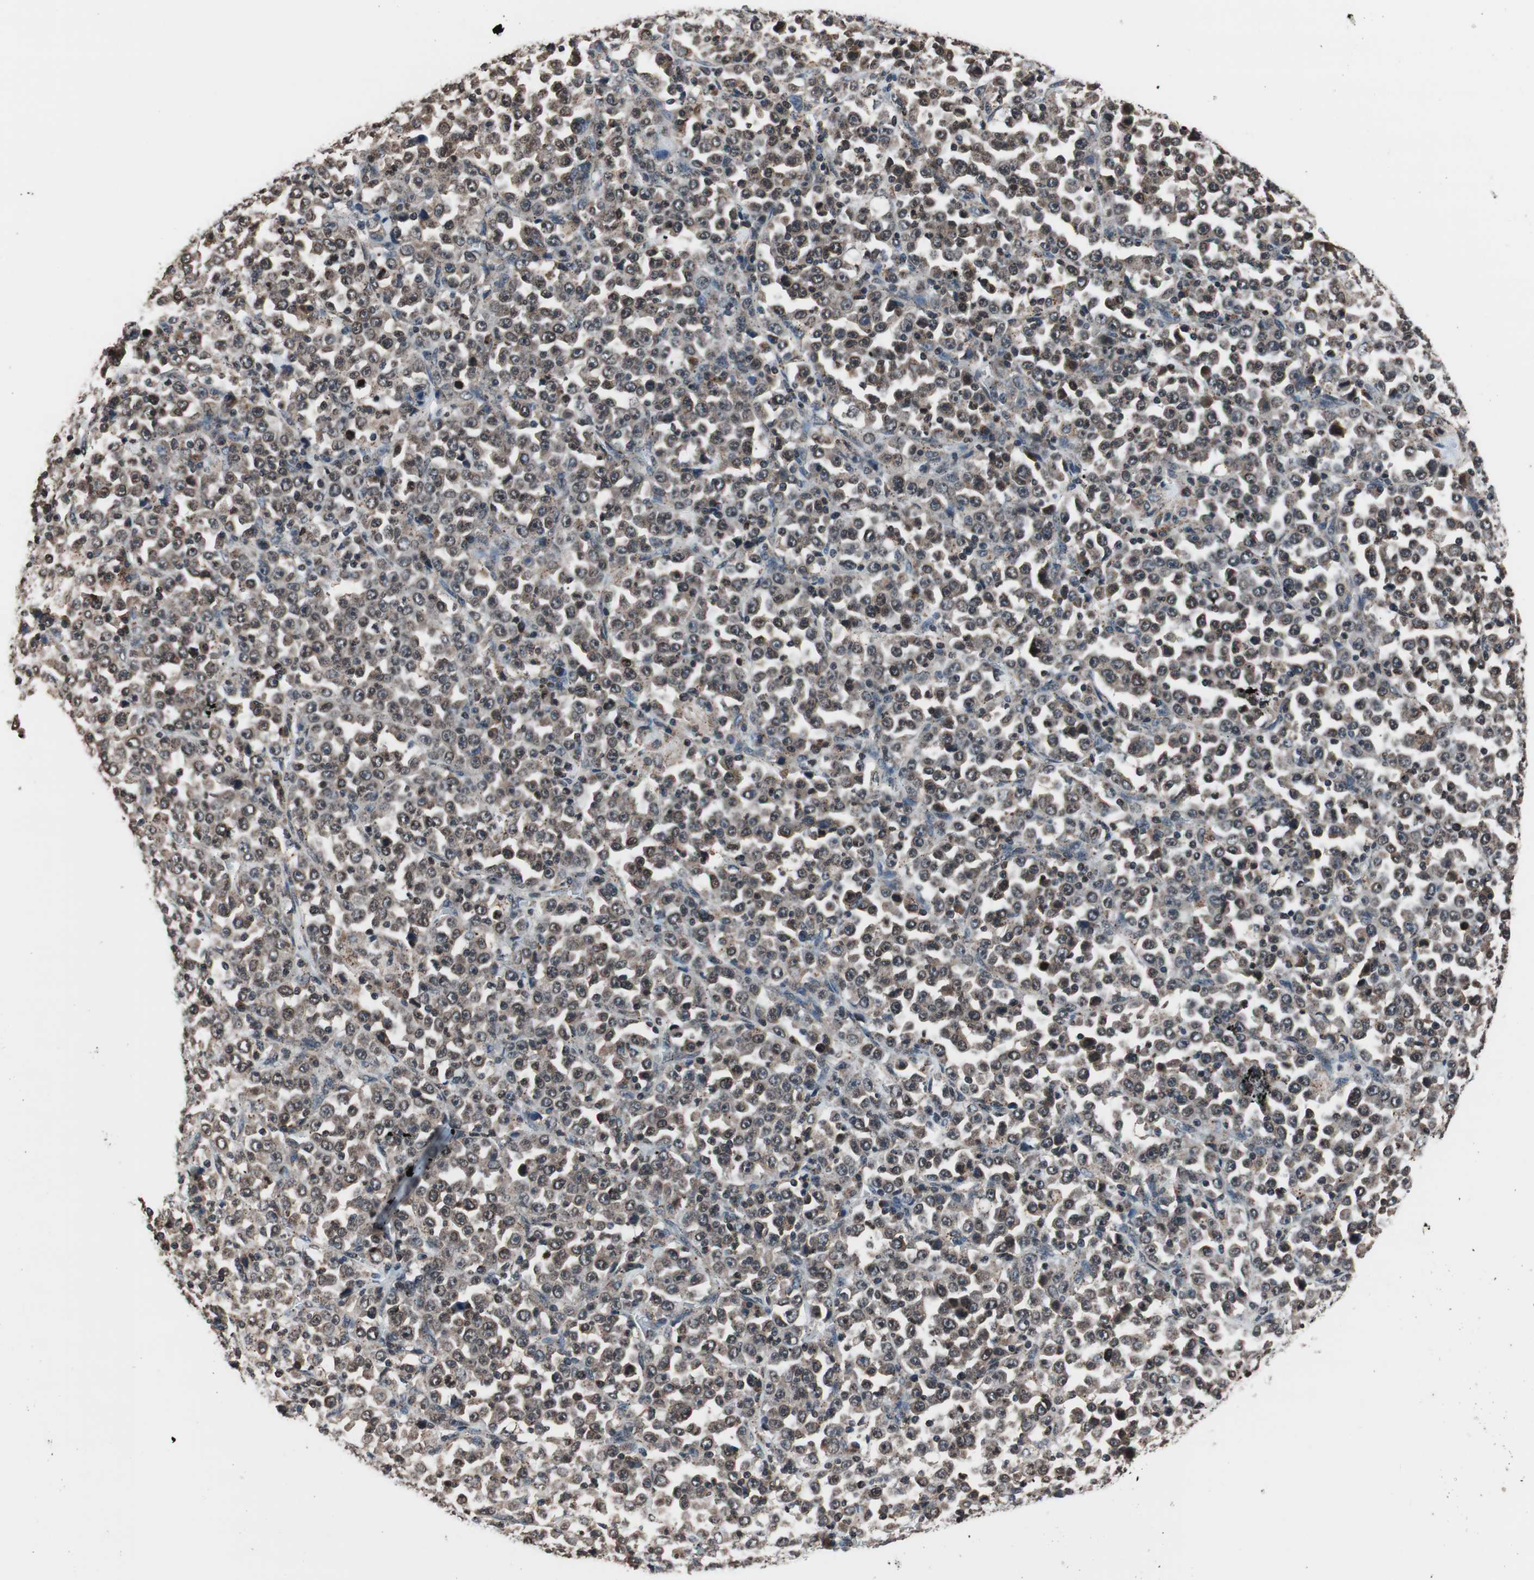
{"staining": {"intensity": "weak", "quantity": ">75%", "location": "cytoplasmic/membranous"}, "tissue": "stomach cancer", "cell_type": "Tumor cells", "image_type": "cancer", "snomed": [{"axis": "morphology", "description": "Normal tissue, NOS"}, {"axis": "morphology", "description": "Adenocarcinoma, NOS"}, {"axis": "topography", "description": "Stomach, upper"}, {"axis": "topography", "description": "Stomach"}], "caption": "Weak cytoplasmic/membranous protein positivity is present in about >75% of tumor cells in stomach cancer. The staining was performed using DAB to visualize the protein expression in brown, while the nuclei were stained in blue with hematoxylin (Magnification: 20x).", "gene": "RFC1", "patient": {"sex": "male", "age": 59}}